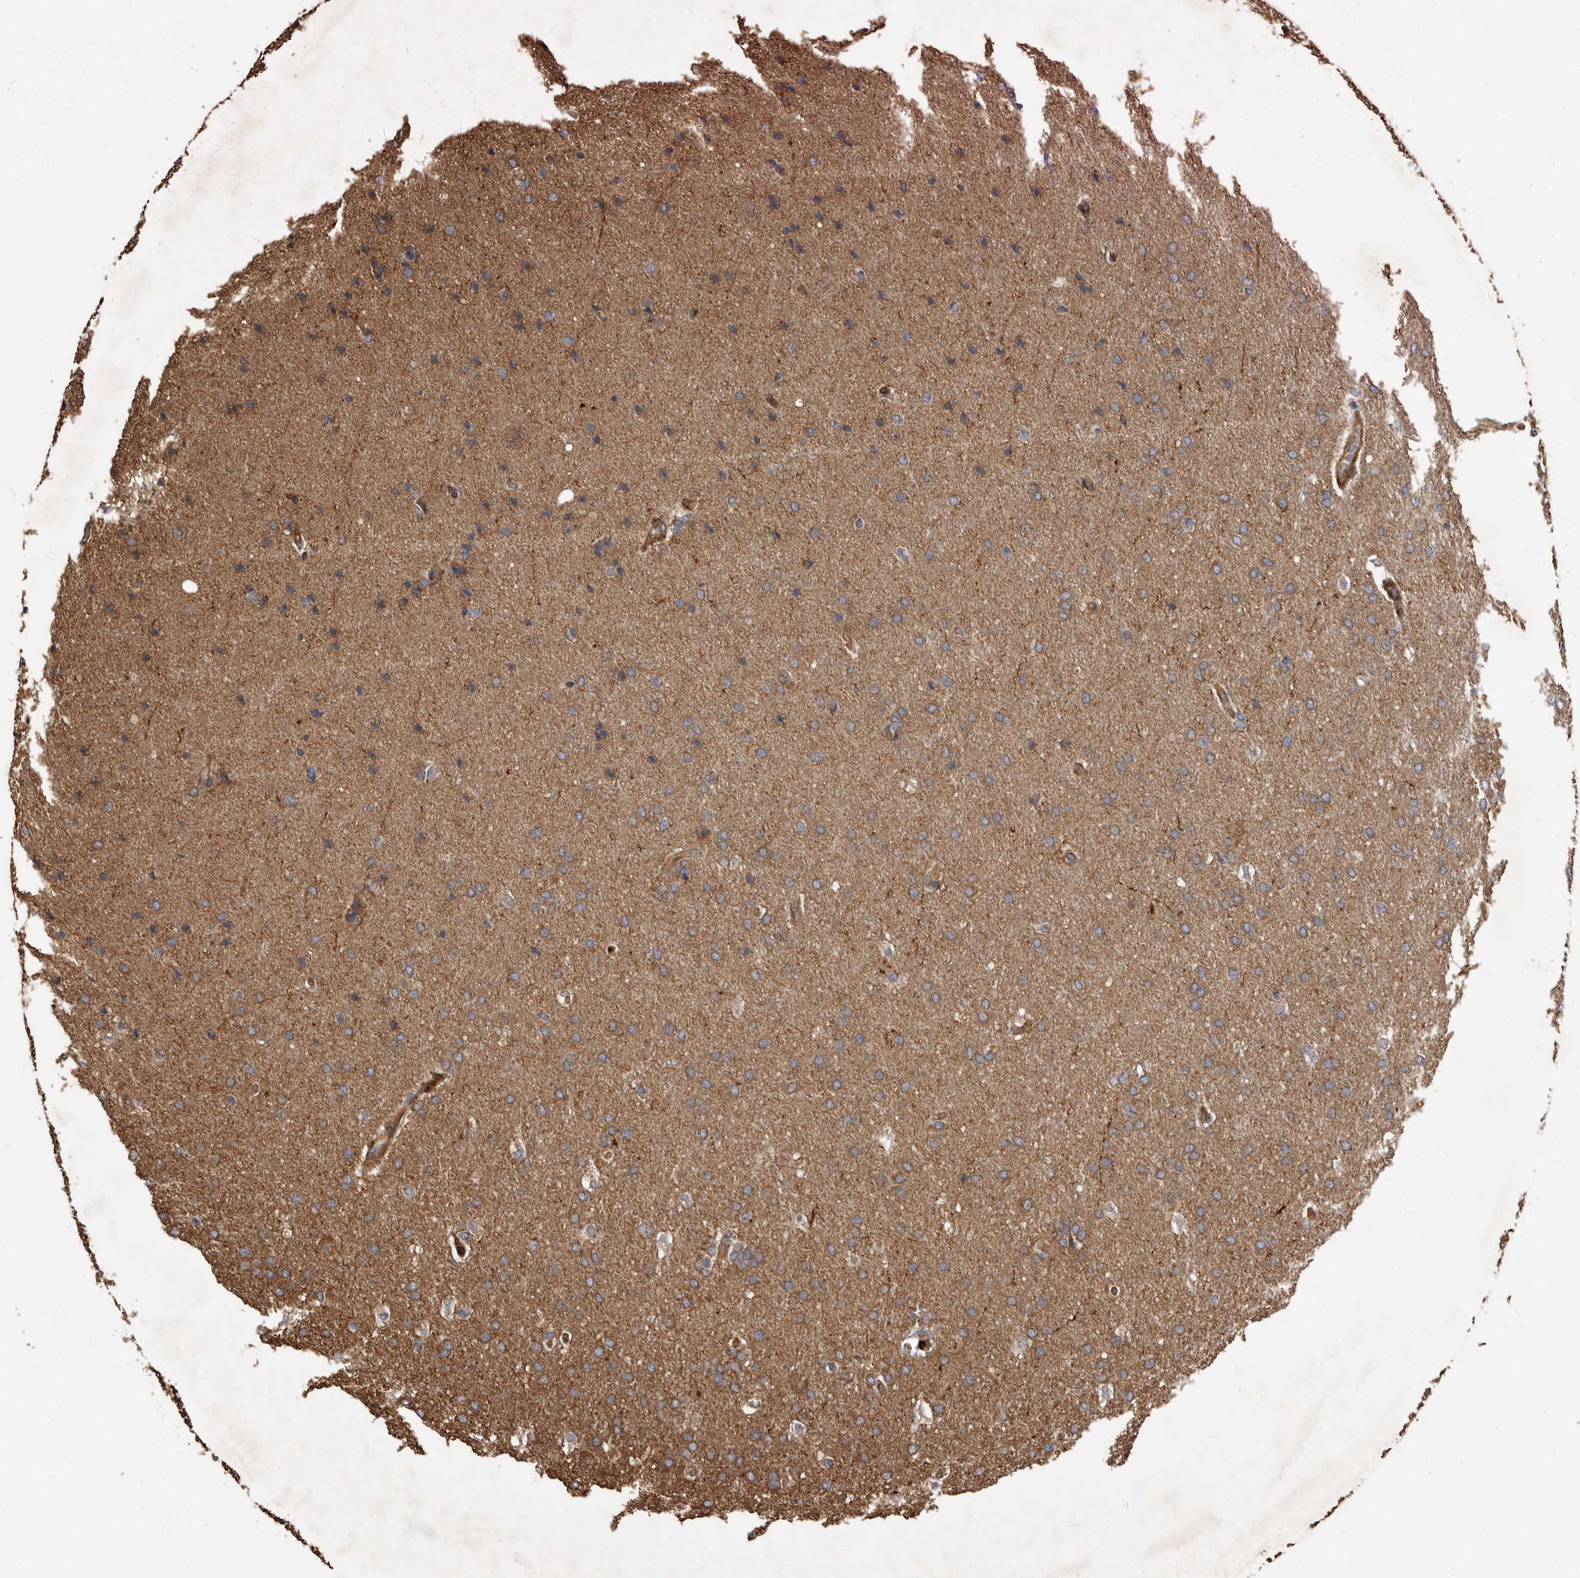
{"staining": {"intensity": "weak", "quantity": "<25%", "location": "cytoplasmic/membranous"}, "tissue": "glioma", "cell_type": "Tumor cells", "image_type": "cancer", "snomed": [{"axis": "morphology", "description": "Glioma, malignant, Low grade"}, {"axis": "topography", "description": "Brain"}], "caption": "Tumor cells are negative for brown protein staining in malignant glioma (low-grade).", "gene": "ARHGEF5", "patient": {"sex": "female", "age": 37}}